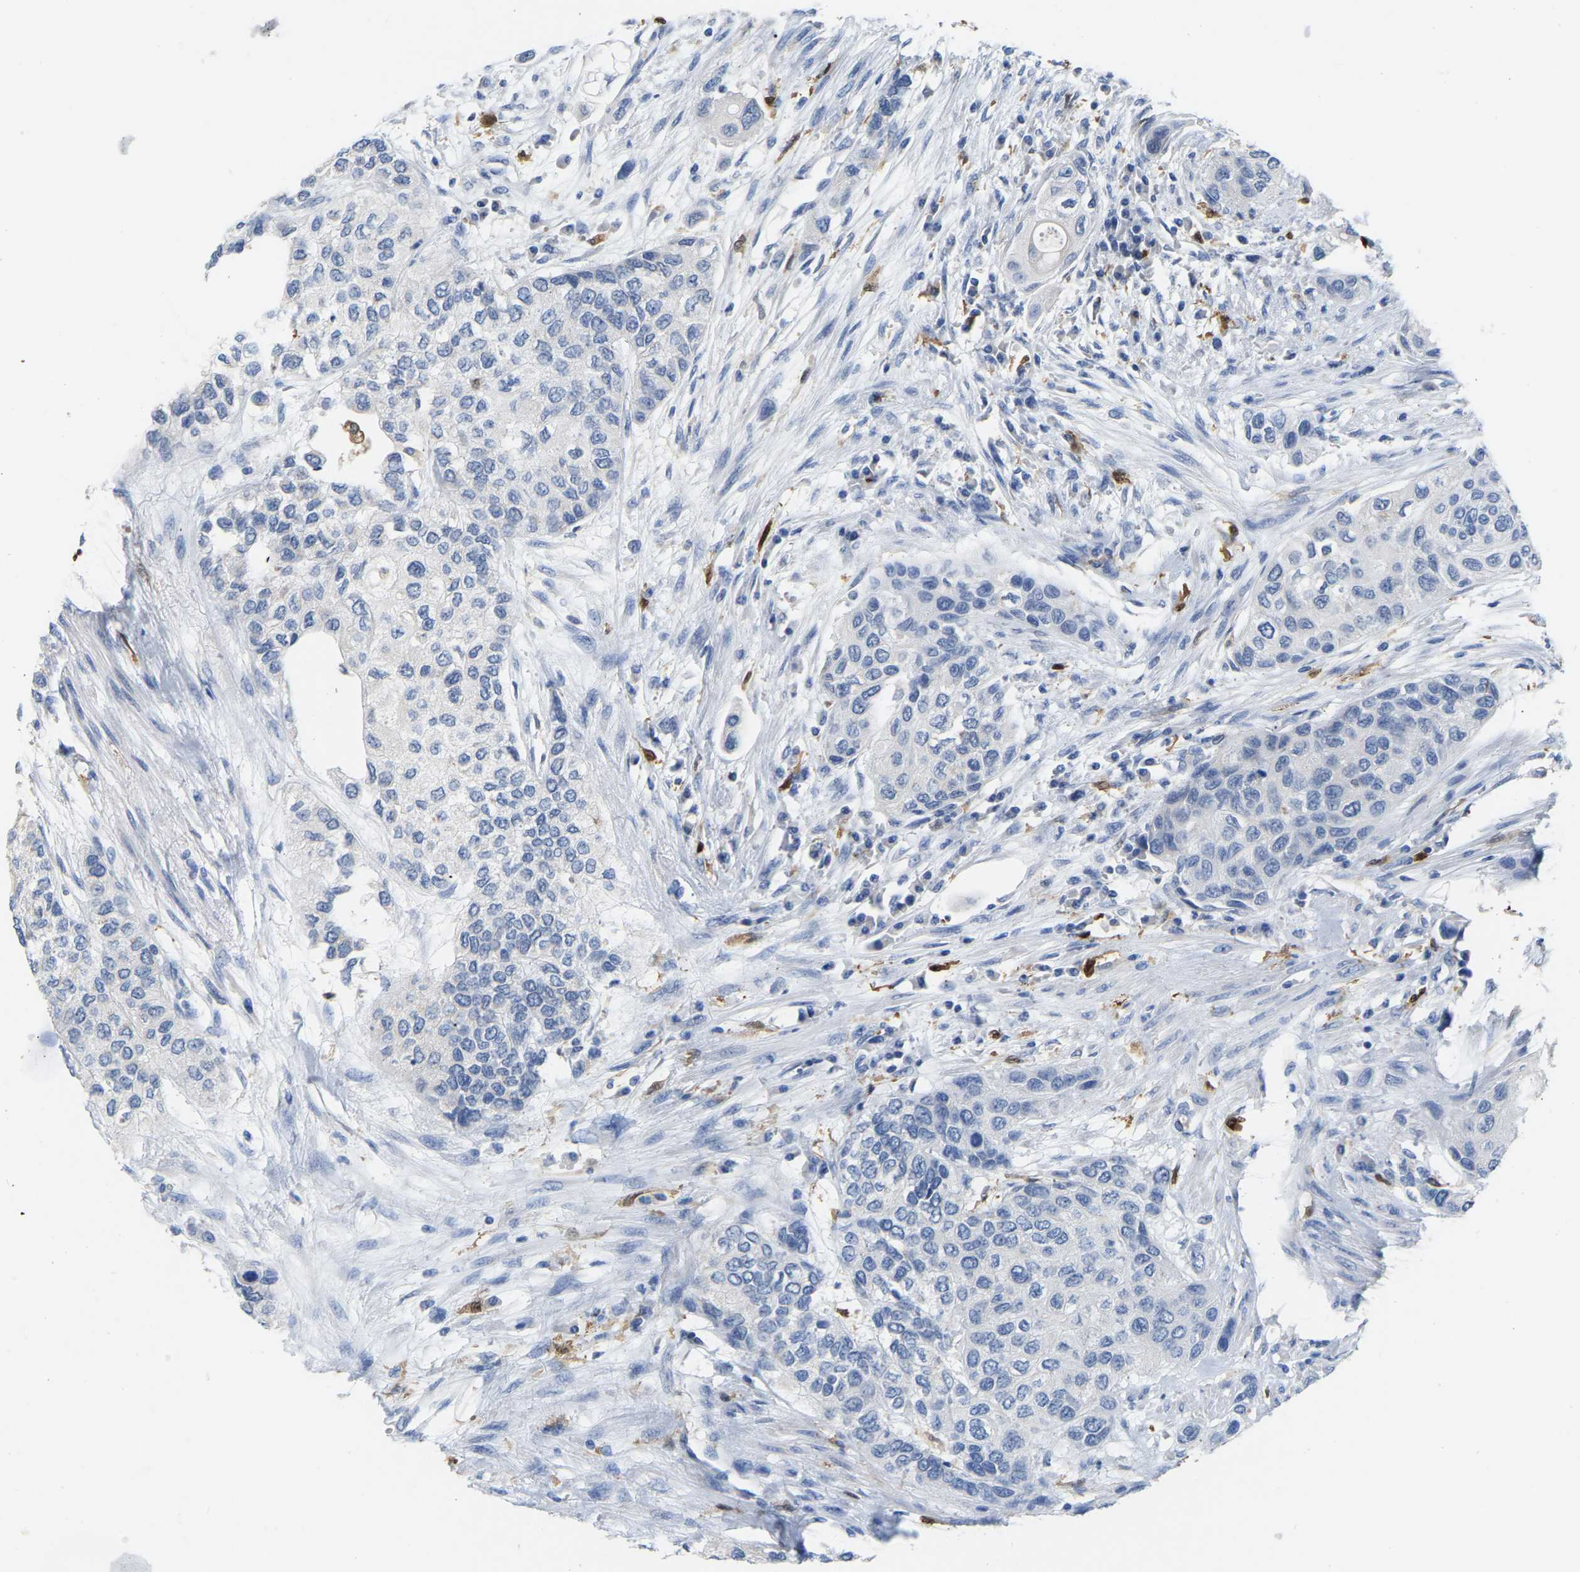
{"staining": {"intensity": "negative", "quantity": "none", "location": "none"}, "tissue": "urothelial cancer", "cell_type": "Tumor cells", "image_type": "cancer", "snomed": [{"axis": "morphology", "description": "Urothelial carcinoma, High grade"}, {"axis": "topography", "description": "Urinary bladder"}], "caption": "This is a image of immunohistochemistry staining of urothelial cancer, which shows no staining in tumor cells.", "gene": "ULBP2", "patient": {"sex": "female", "age": 56}}